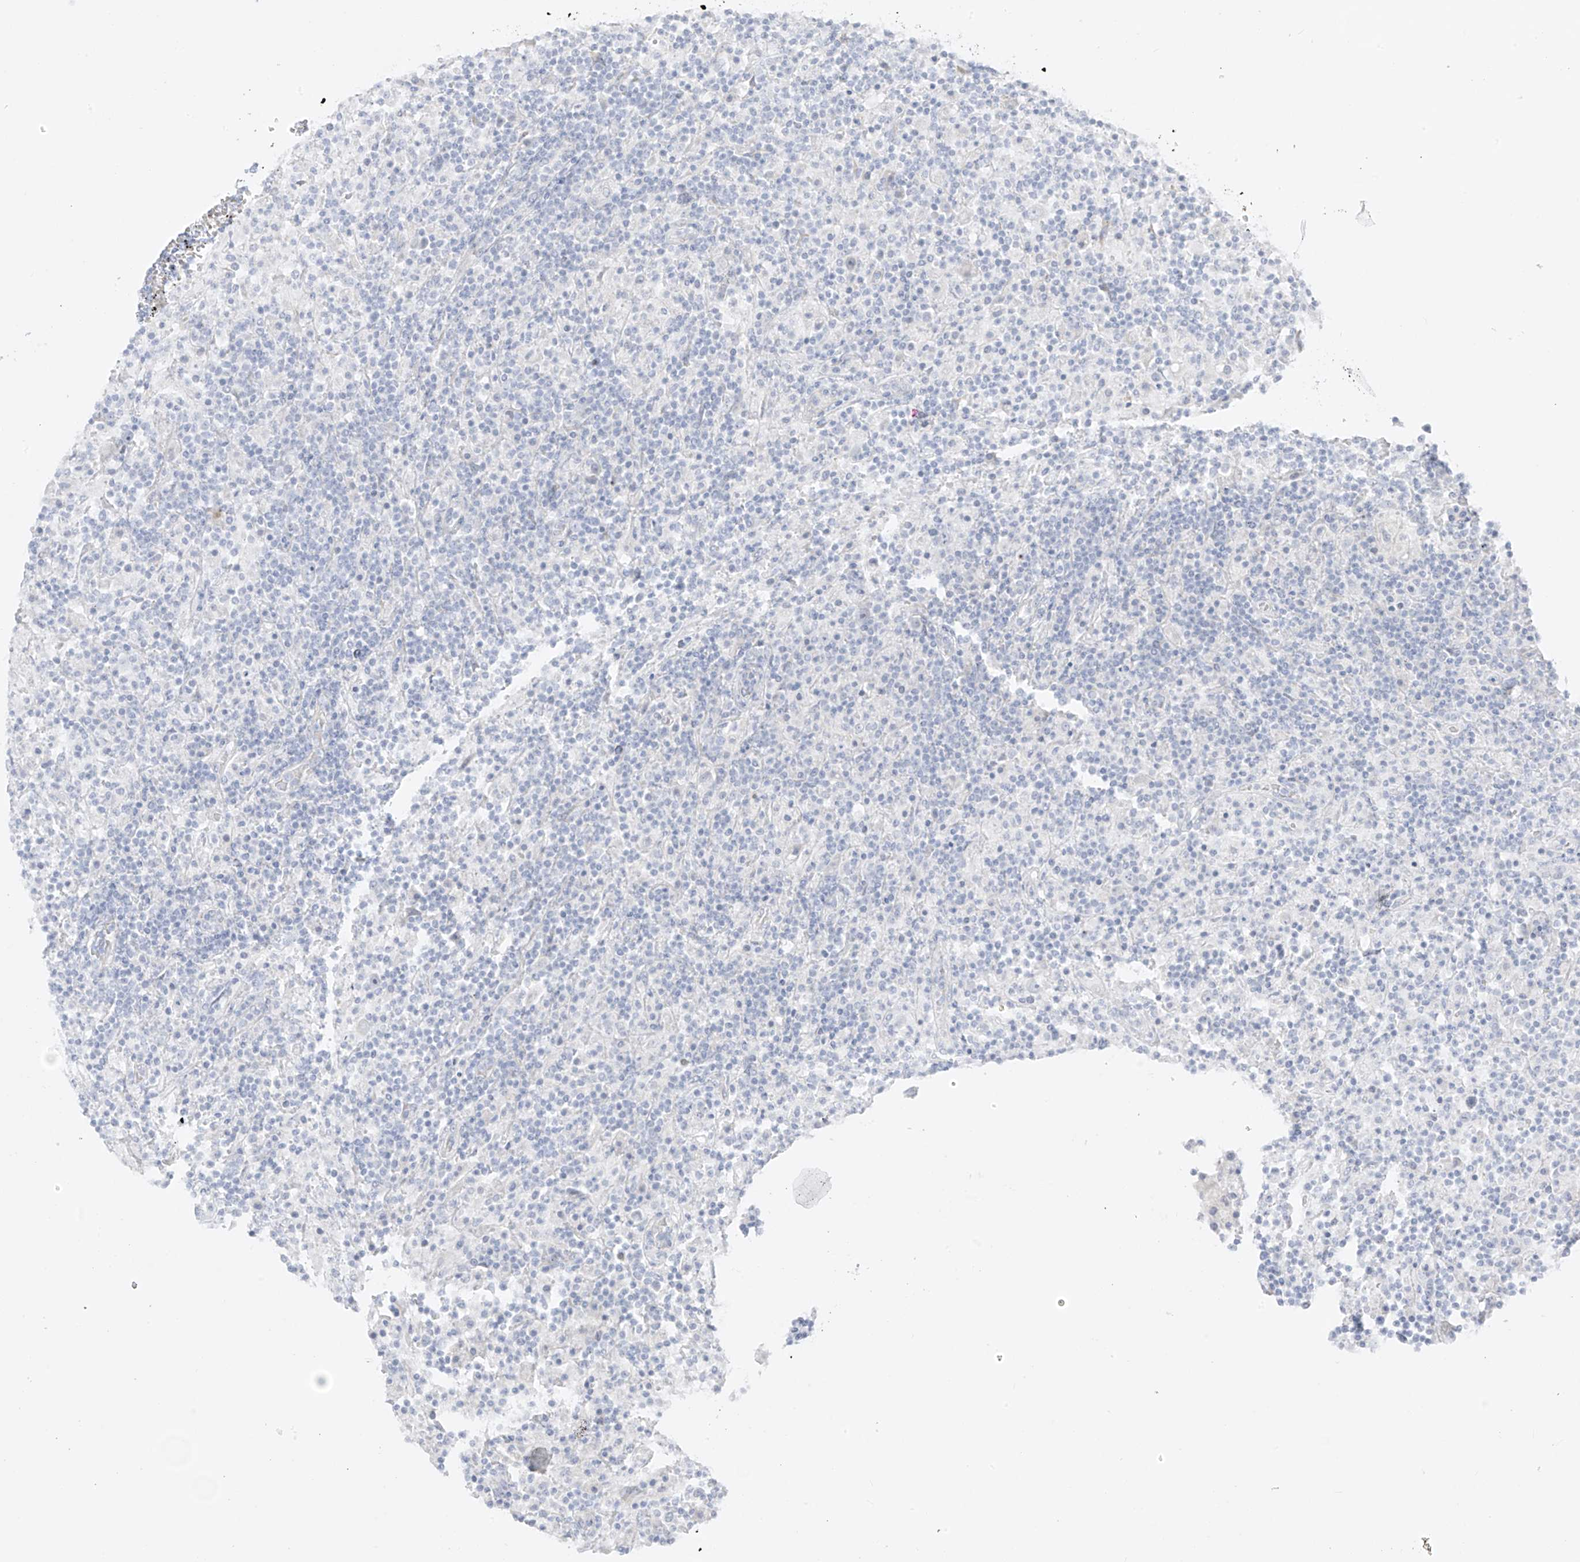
{"staining": {"intensity": "negative", "quantity": "none", "location": "none"}, "tissue": "lymphoma", "cell_type": "Tumor cells", "image_type": "cancer", "snomed": [{"axis": "morphology", "description": "Hodgkin's disease, NOS"}, {"axis": "topography", "description": "Lymph node"}], "caption": "An image of Hodgkin's disease stained for a protein exhibits no brown staining in tumor cells.", "gene": "DCDC2", "patient": {"sex": "male", "age": 70}}